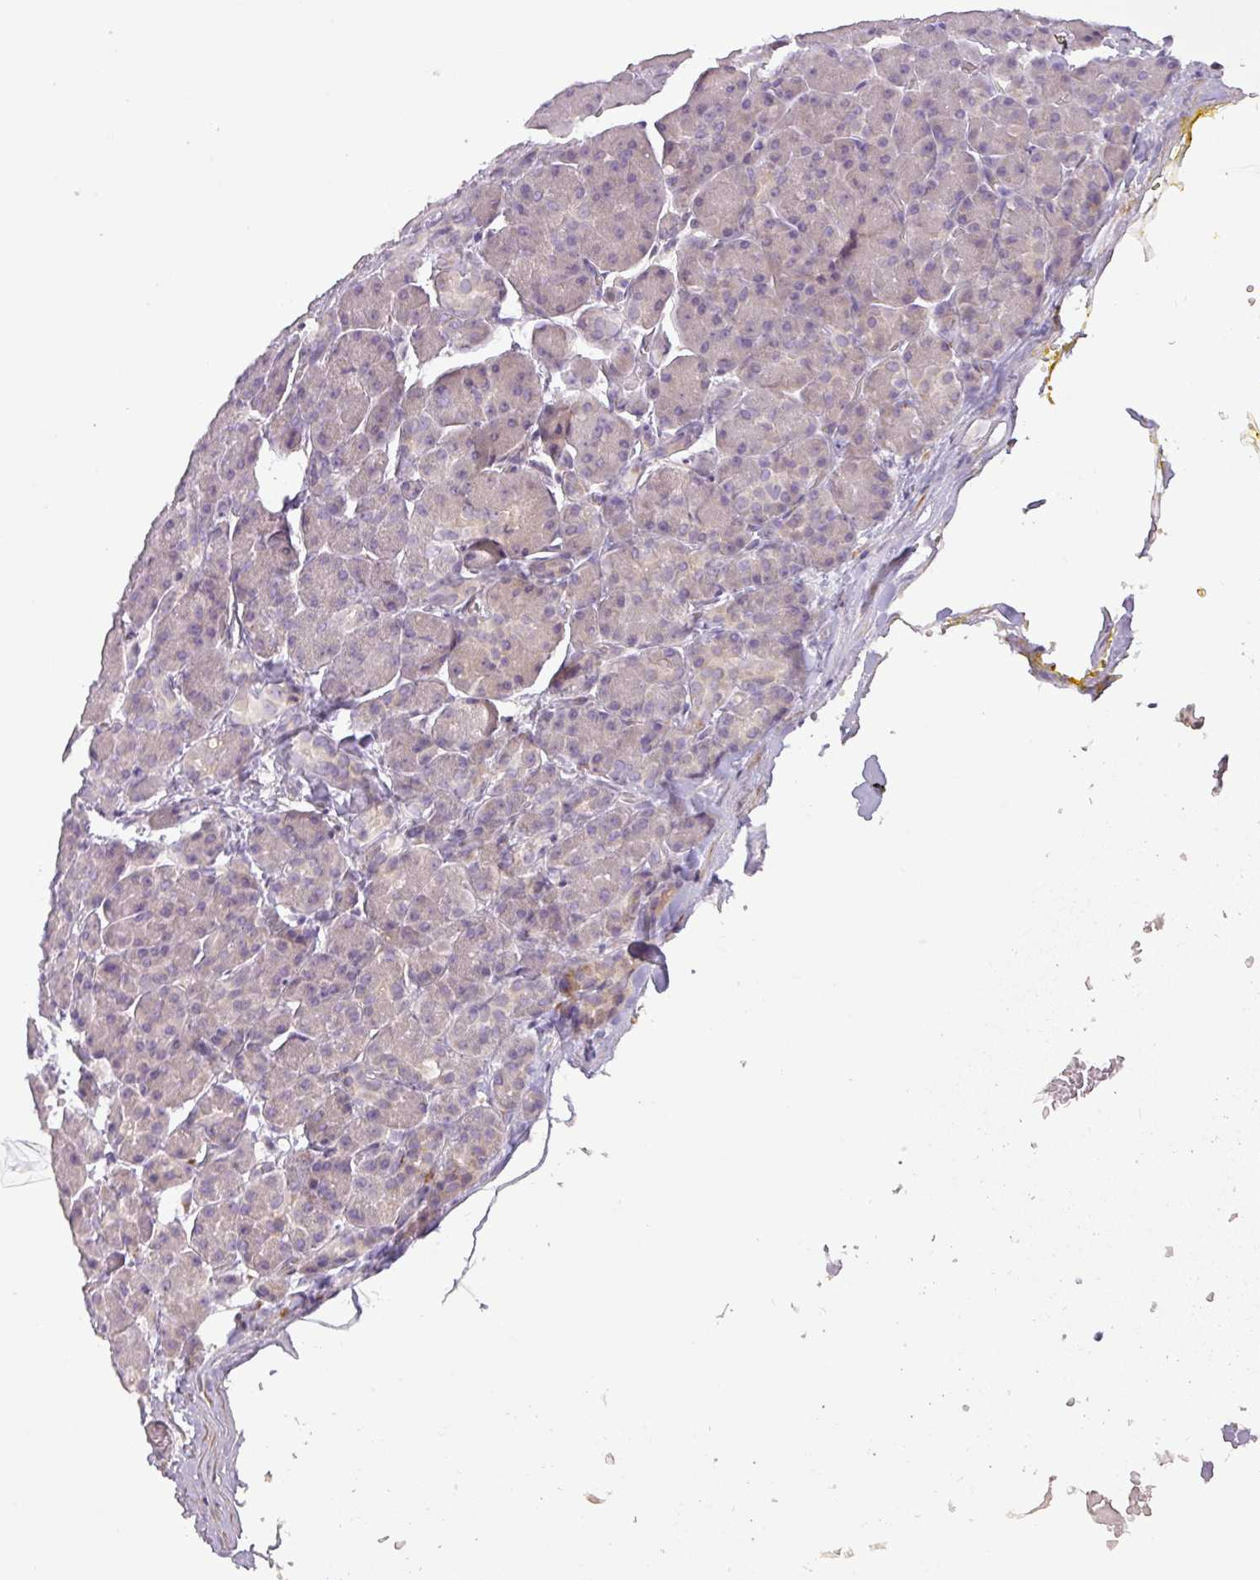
{"staining": {"intensity": "negative", "quantity": "none", "location": "none"}, "tissue": "pancreas", "cell_type": "Exocrine glandular cells", "image_type": "normal", "snomed": [{"axis": "morphology", "description": "Normal tissue, NOS"}, {"axis": "topography", "description": "Pancreas"}], "caption": "Protein analysis of unremarkable pancreas displays no significant staining in exocrine glandular cells.", "gene": "DRD5", "patient": {"sex": "male", "age": 63}}